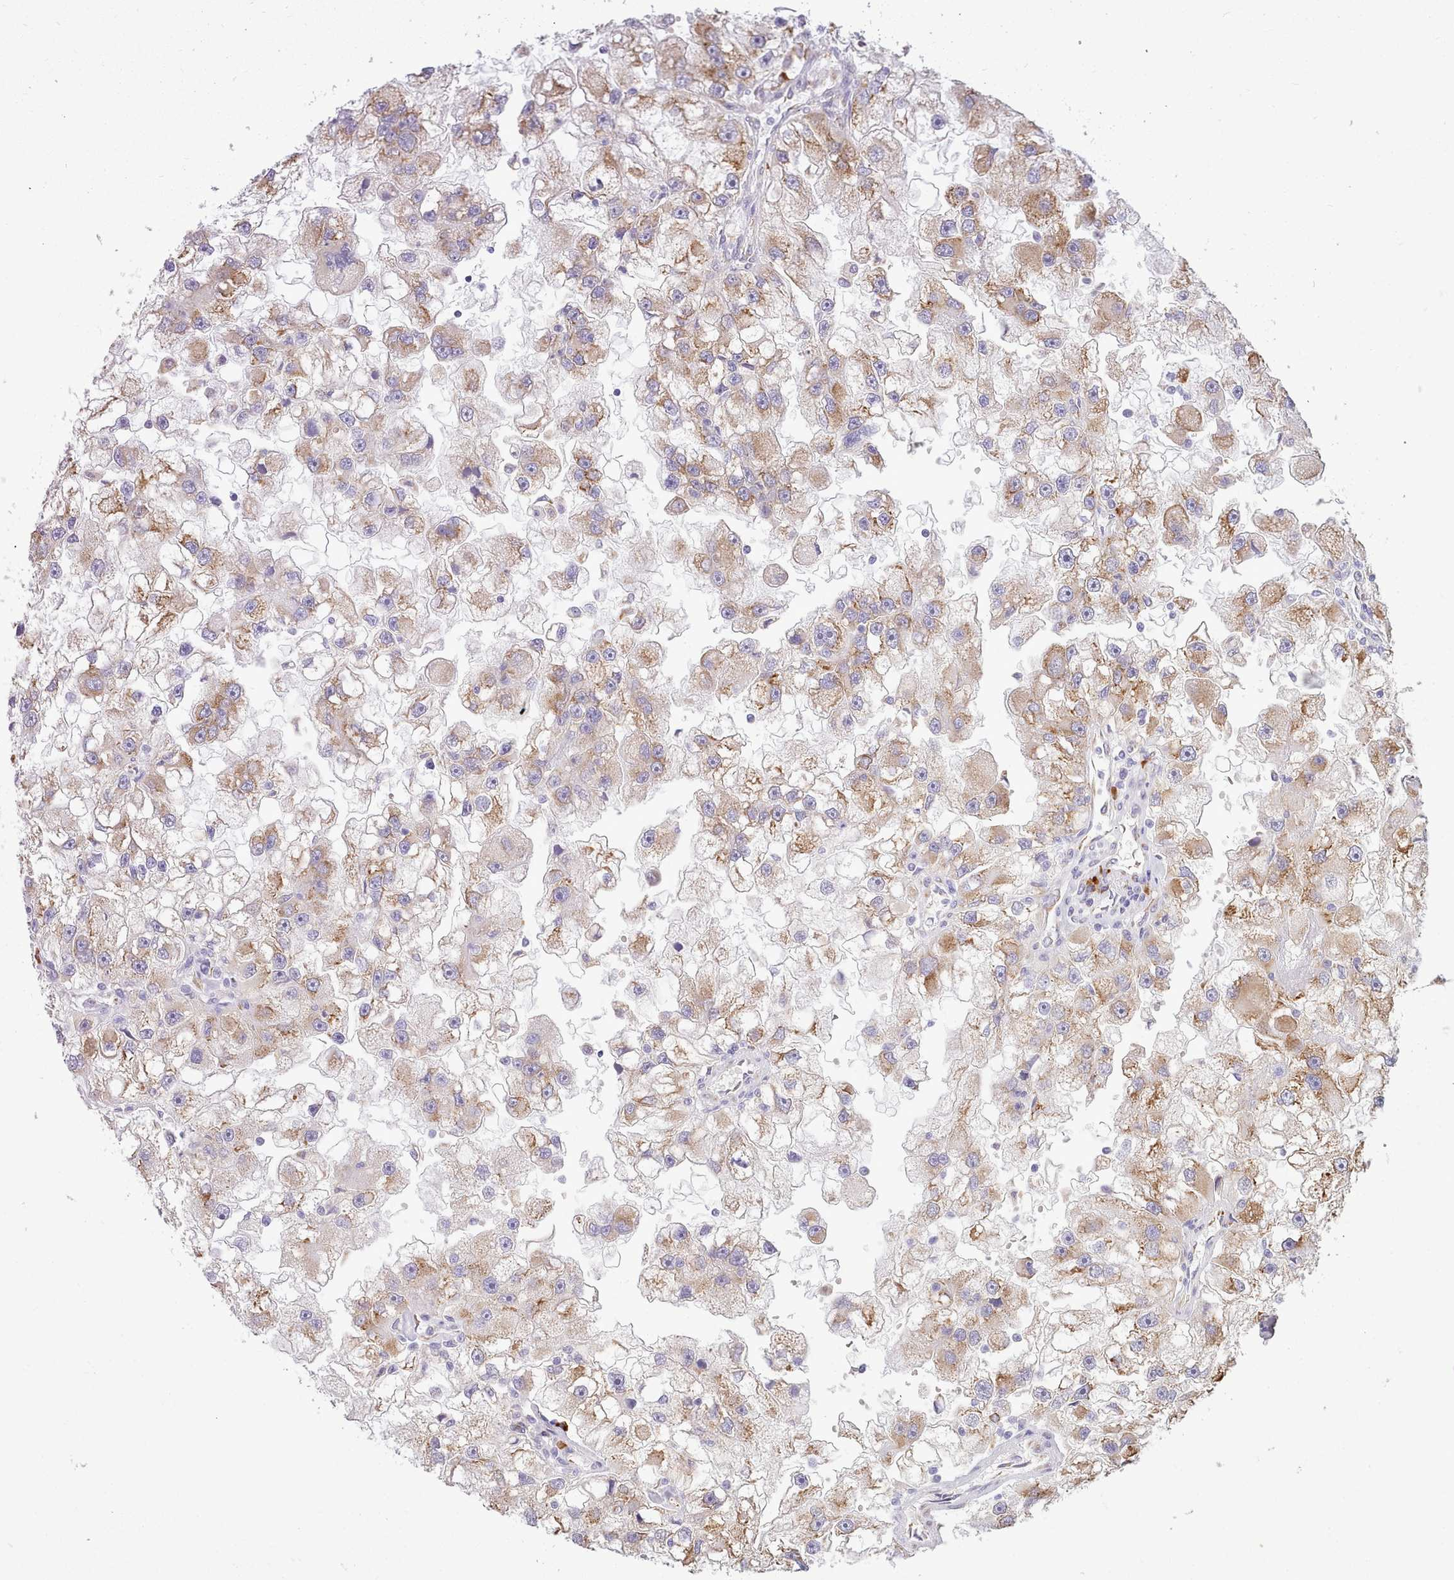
{"staining": {"intensity": "moderate", "quantity": "25%-75%", "location": "cytoplasmic/membranous"}, "tissue": "renal cancer", "cell_type": "Tumor cells", "image_type": "cancer", "snomed": [{"axis": "morphology", "description": "Adenocarcinoma, NOS"}, {"axis": "topography", "description": "Kidney"}], "caption": "An immunohistochemistry (IHC) micrograph of neoplastic tissue is shown. Protein staining in brown shows moderate cytoplasmic/membranous positivity in renal cancer (adenocarcinoma) within tumor cells.", "gene": "SEC61B", "patient": {"sex": "male", "age": 63}}